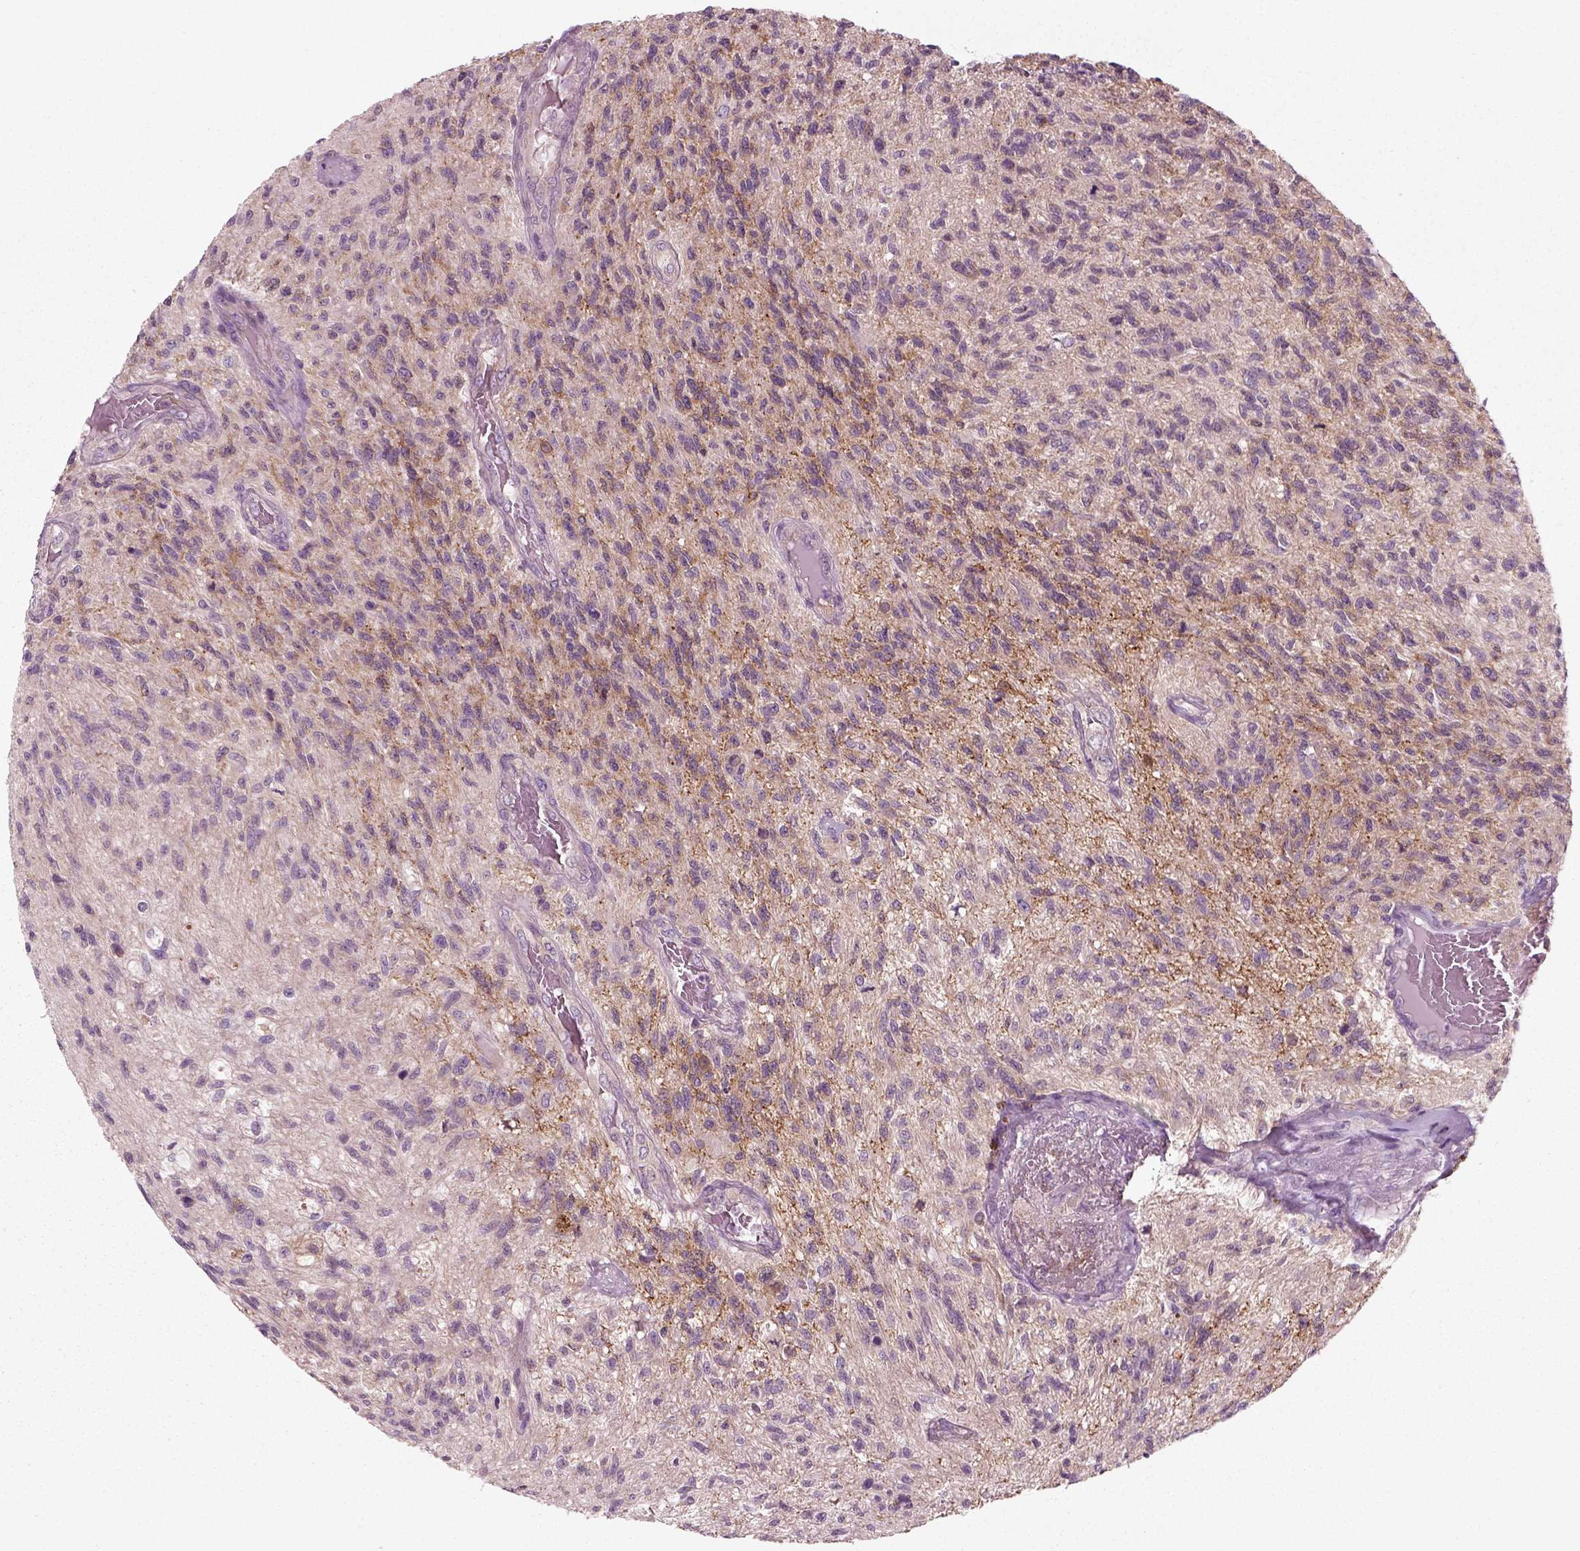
{"staining": {"intensity": "negative", "quantity": "none", "location": "none"}, "tissue": "glioma", "cell_type": "Tumor cells", "image_type": "cancer", "snomed": [{"axis": "morphology", "description": "Glioma, malignant, High grade"}, {"axis": "topography", "description": "Brain"}], "caption": "This is an immunohistochemistry photomicrograph of human malignant glioma (high-grade). There is no positivity in tumor cells.", "gene": "RND2", "patient": {"sex": "male", "age": 56}}